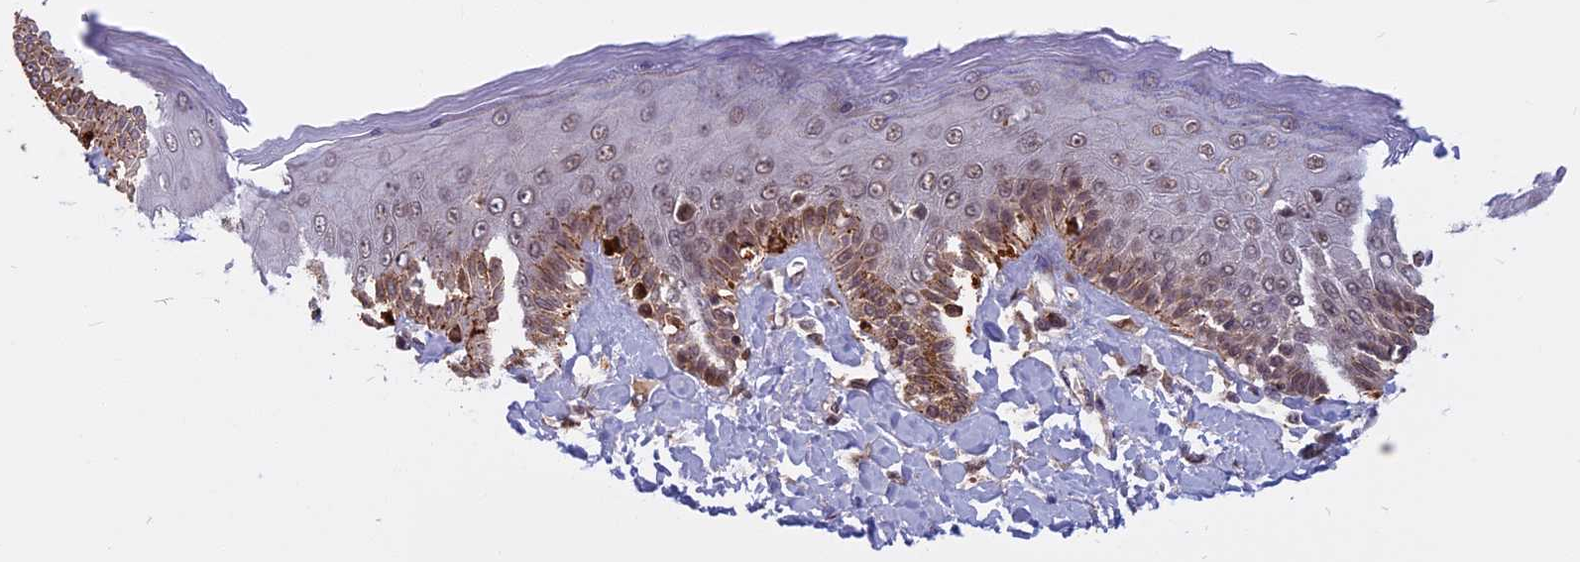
{"staining": {"intensity": "moderate", "quantity": "<25%", "location": "cytoplasmic/membranous,nuclear"}, "tissue": "skin", "cell_type": "Epidermal cells", "image_type": "normal", "snomed": [{"axis": "morphology", "description": "Normal tissue, NOS"}, {"axis": "topography", "description": "Anal"}], "caption": "An immunohistochemistry (IHC) image of benign tissue is shown. Protein staining in brown highlights moderate cytoplasmic/membranous,nuclear positivity in skin within epidermal cells. Using DAB (brown) and hematoxylin (blue) stains, captured at high magnification using brightfield microscopy.", "gene": "CCDC113", "patient": {"sex": "male", "age": 69}}